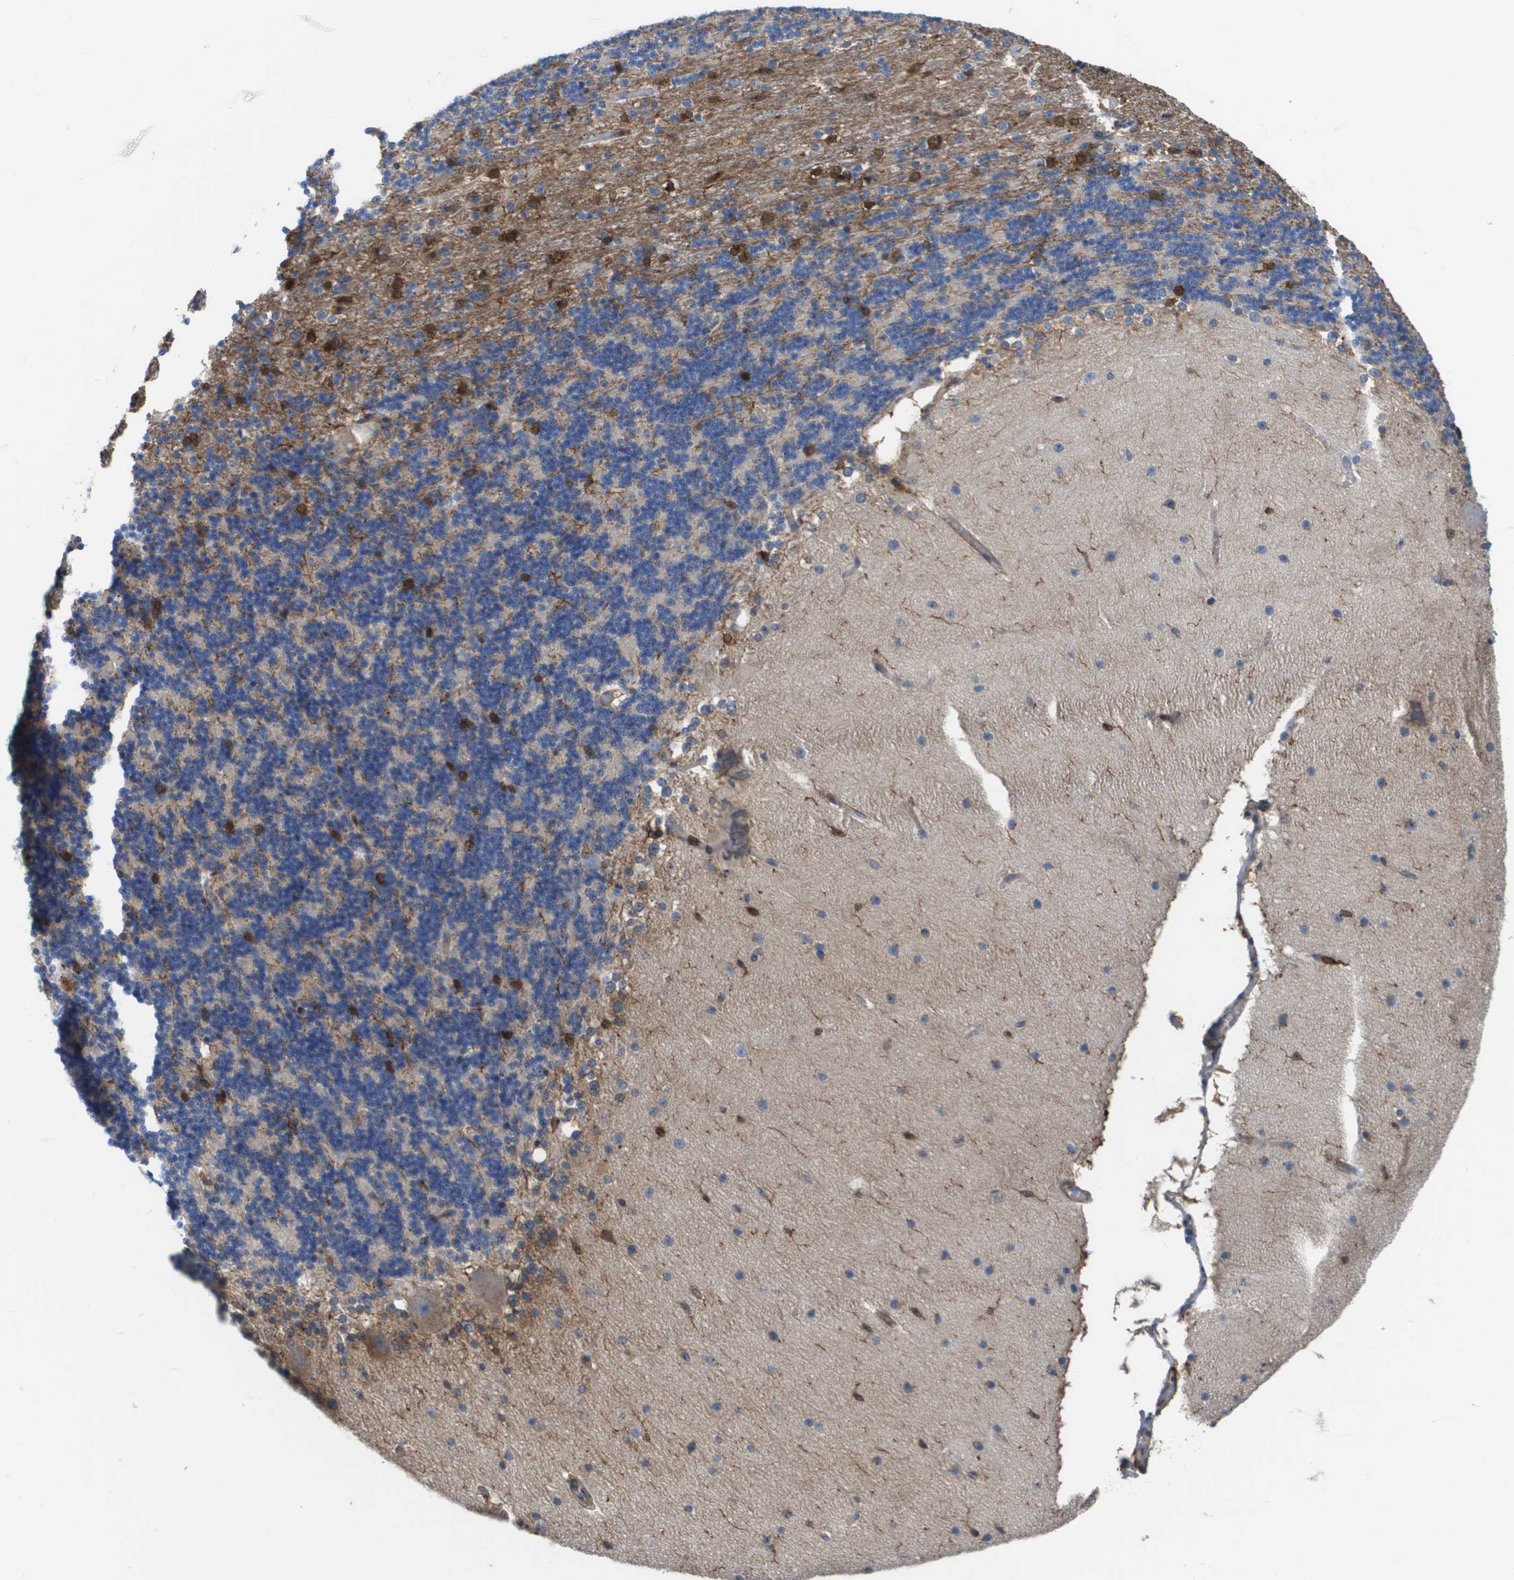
{"staining": {"intensity": "strong", "quantity": "<25%", "location": "cytoplasmic/membranous"}, "tissue": "cerebellum", "cell_type": "Cells in granular layer", "image_type": "normal", "snomed": [{"axis": "morphology", "description": "Normal tissue, NOS"}, {"axis": "topography", "description": "Cerebellum"}], "caption": "This micrograph reveals benign cerebellum stained with IHC to label a protein in brown. The cytoplasmic/membranous of cells in granular layer show strong positivity for the protein. Nuclei are counter-stained blue.", "gene": "SLC37A2", "patient": {"sex": "female", "age": 19}}